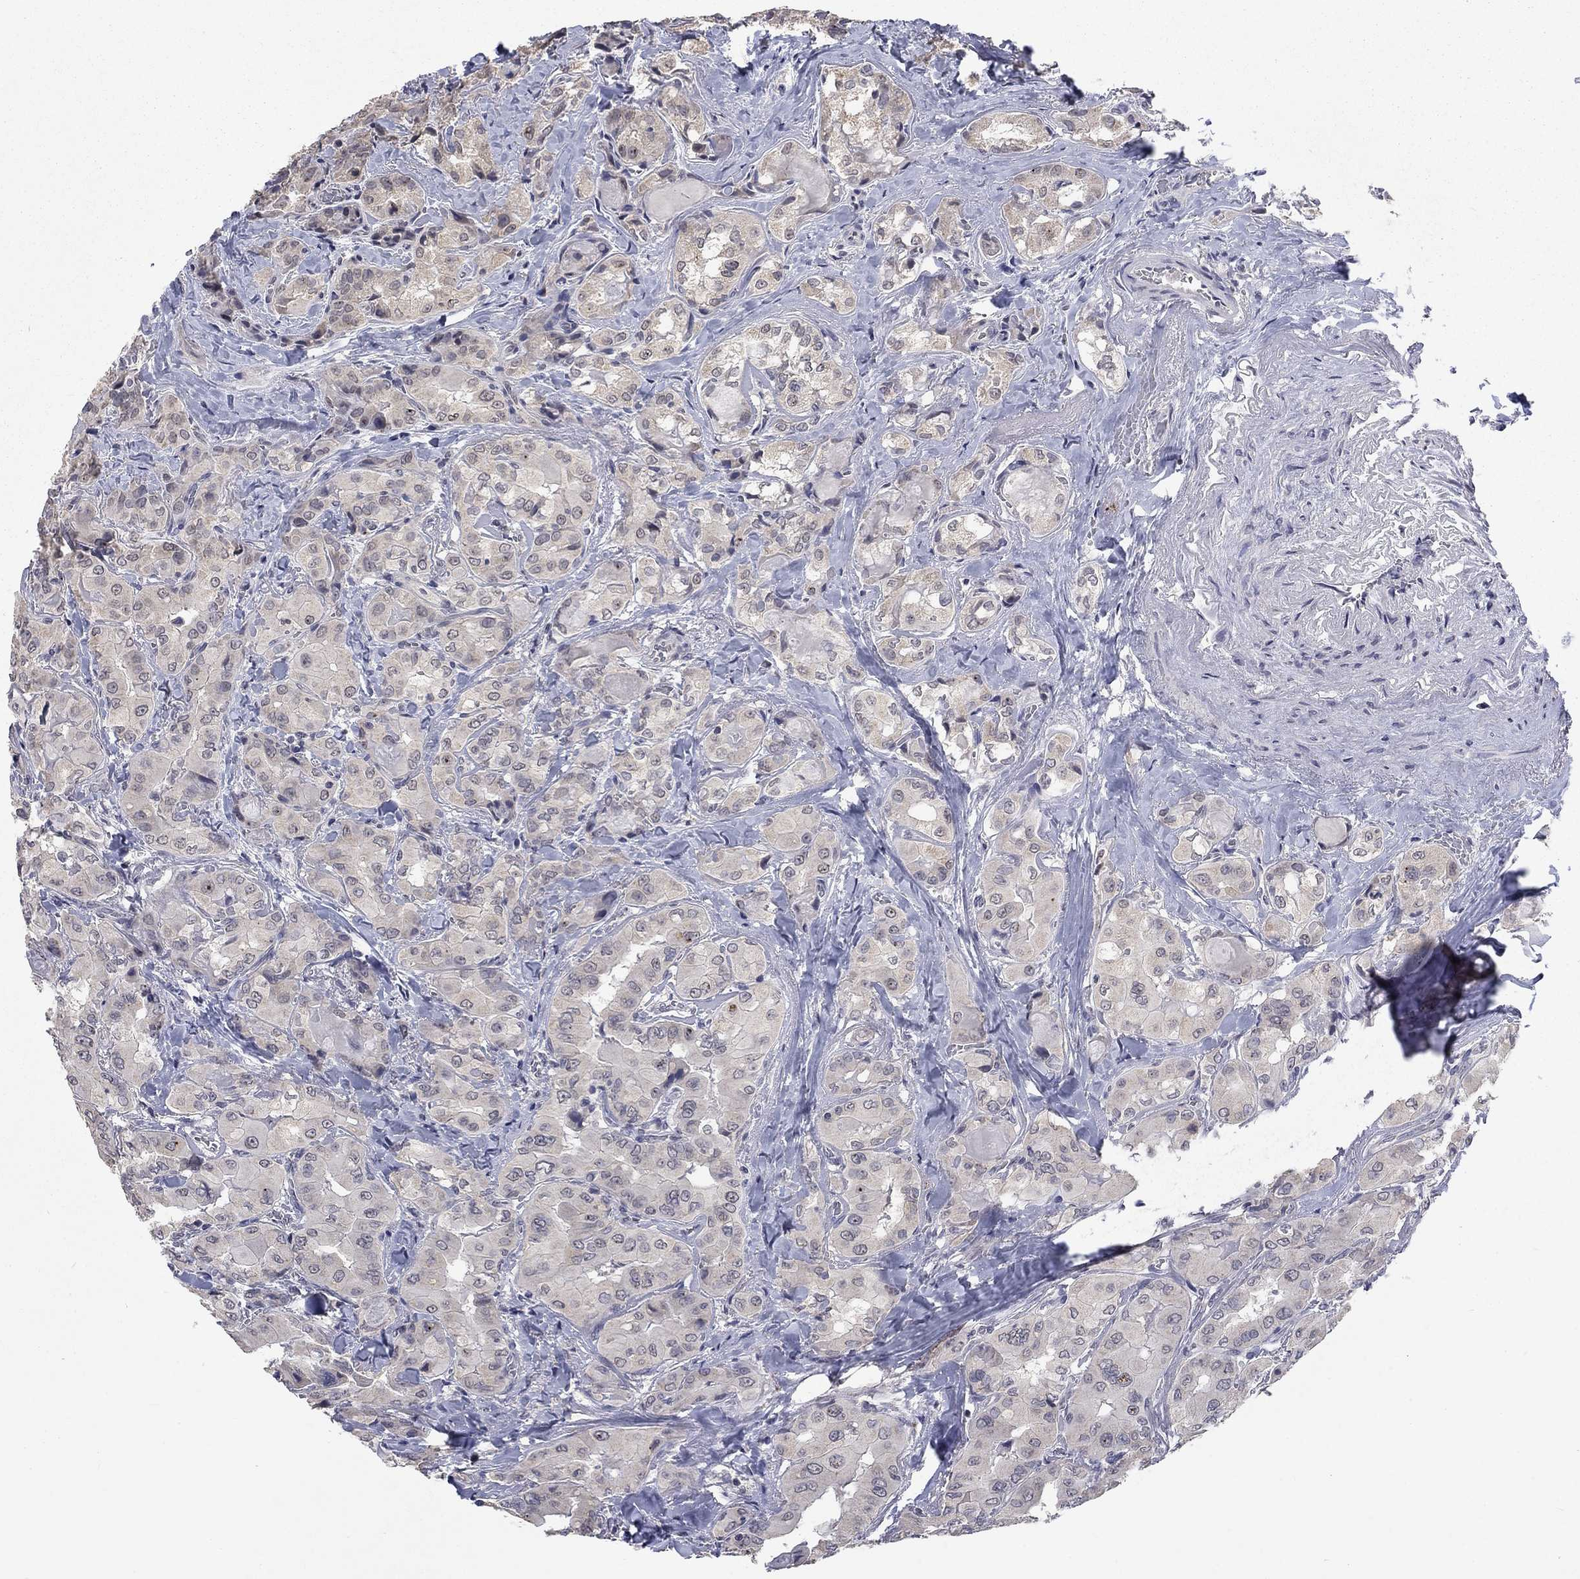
{"staining": {"intensity": "negative", "quantity": "none", "location": "none"}, "tissue": "thyroid cancer", "cell_type": "Tumor cells", "image_type": "cancer", "snomed": [{"axis": "morphology", "description": "Normal tissue, NOS"}, {"axis": "morphology", "description": "Papillary adenocarcinoma, NOS"}, {"axis": "topography", "description": "Thyroid gland"}], "caption": "Immunohistochemistry (IHC) histopathology image of thyroid cancer (papillary adenocarcinoma) stained for a protein (brown), which demonstrates no staining in tumor cells.", "gene": "SPATA33", "patient": {"sex": "female", "age": 66}}